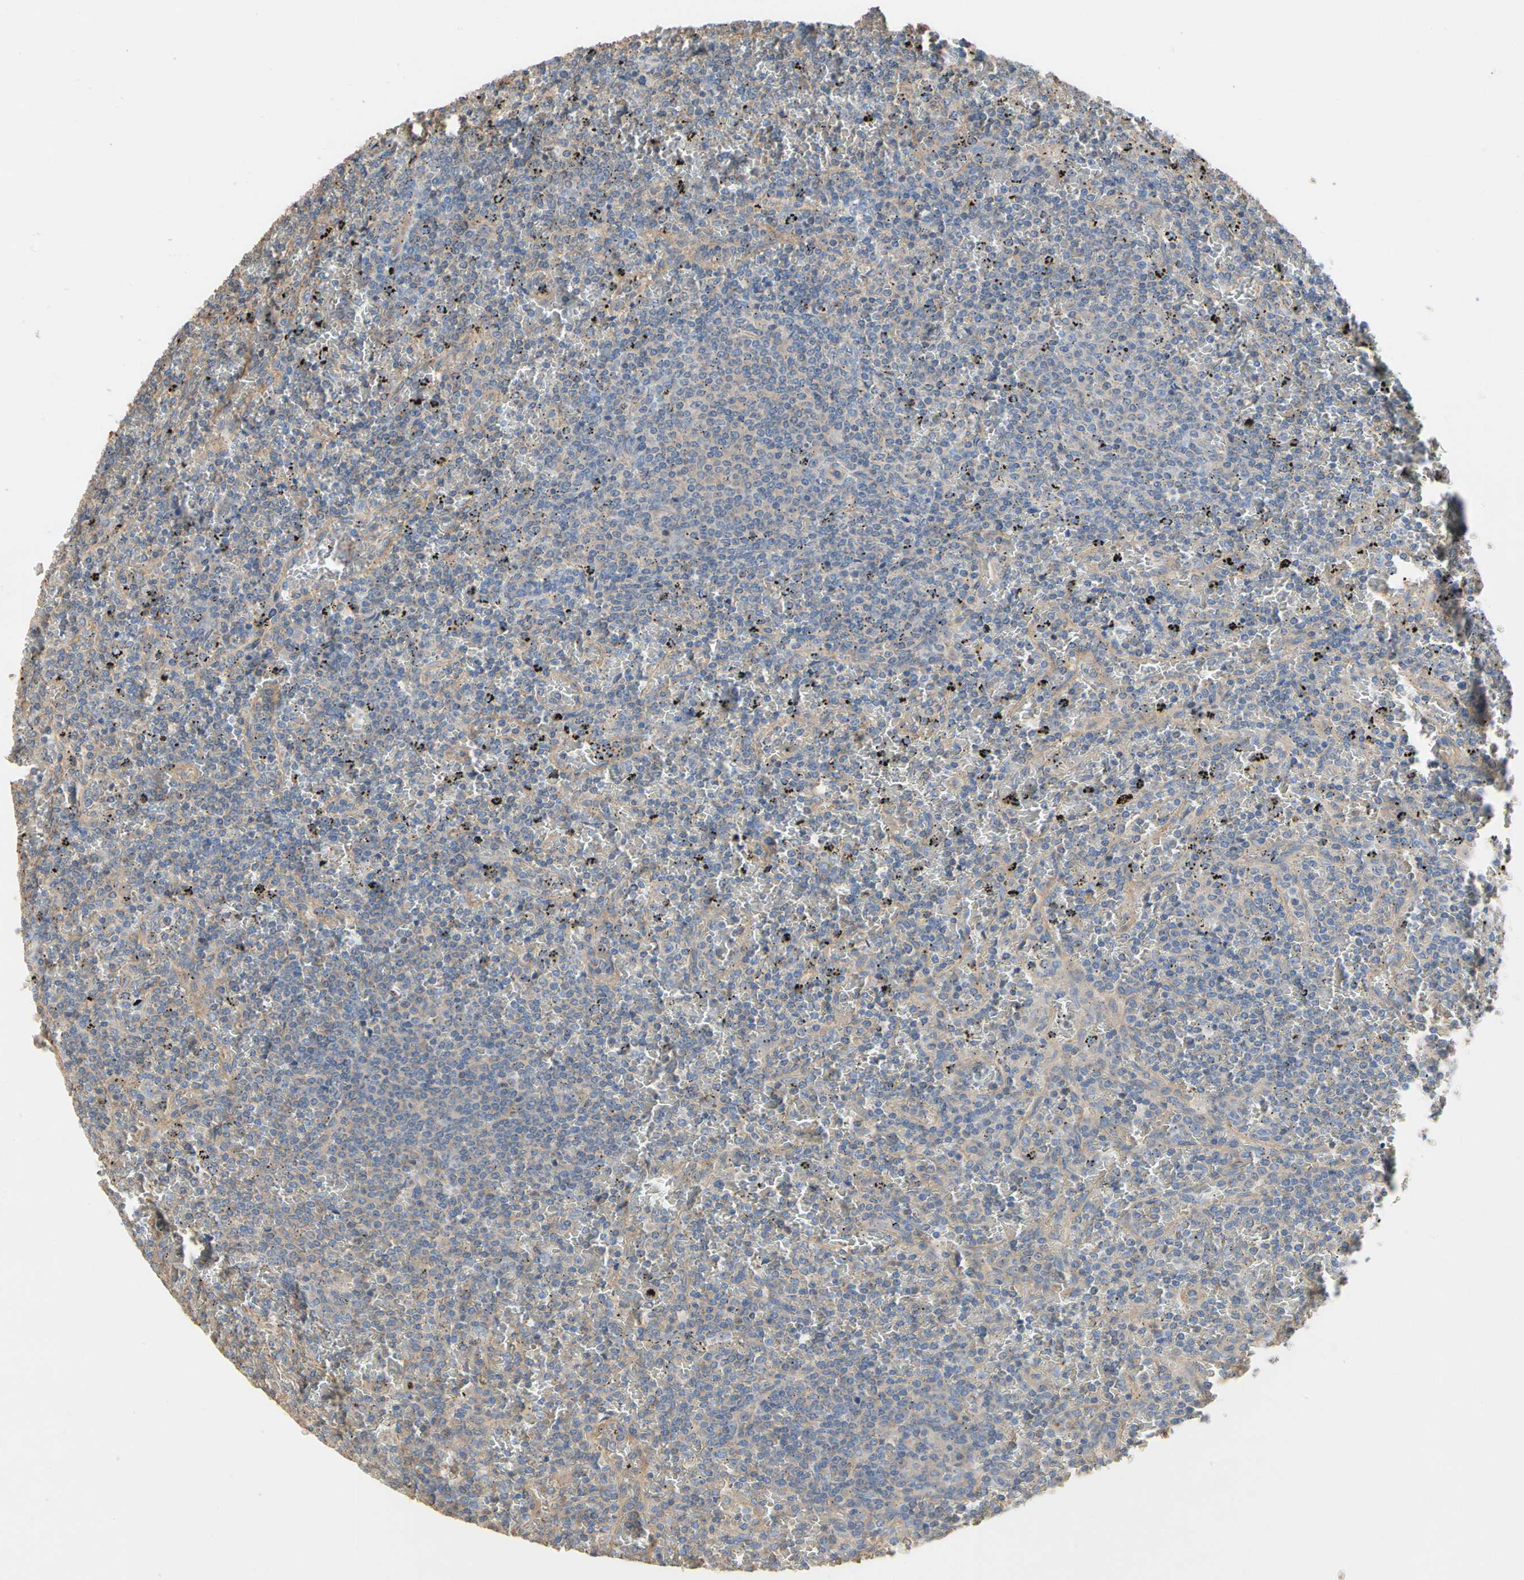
{"staining": {"intensity": "weak", "quantity": "25%-75%", "location": "cytoplasmic/membranous"}, "tissue": "lymphoma", "cell_type": "Tumor cells", "image_type": "cancer", "snomed": [{"axis": "morphology", "description": "Malignant lymphoma, non-Hodgkin's type, Low grade"}, {"axis": "topography", "description": "Spleen"}], "caption": "IHC of human low-grade malignant lymphoma, non-Hodgkin's type displays low levels of weak cytoplasmic/membranous expression in about 25%-75% of tumor cells. The staining was performed using DAB, with brown indicating positive protein expression. Nuclei are stained blue with hematoxylin.", "gene": "PDZK1", "patient": {"sex": "female", "age": 77}}